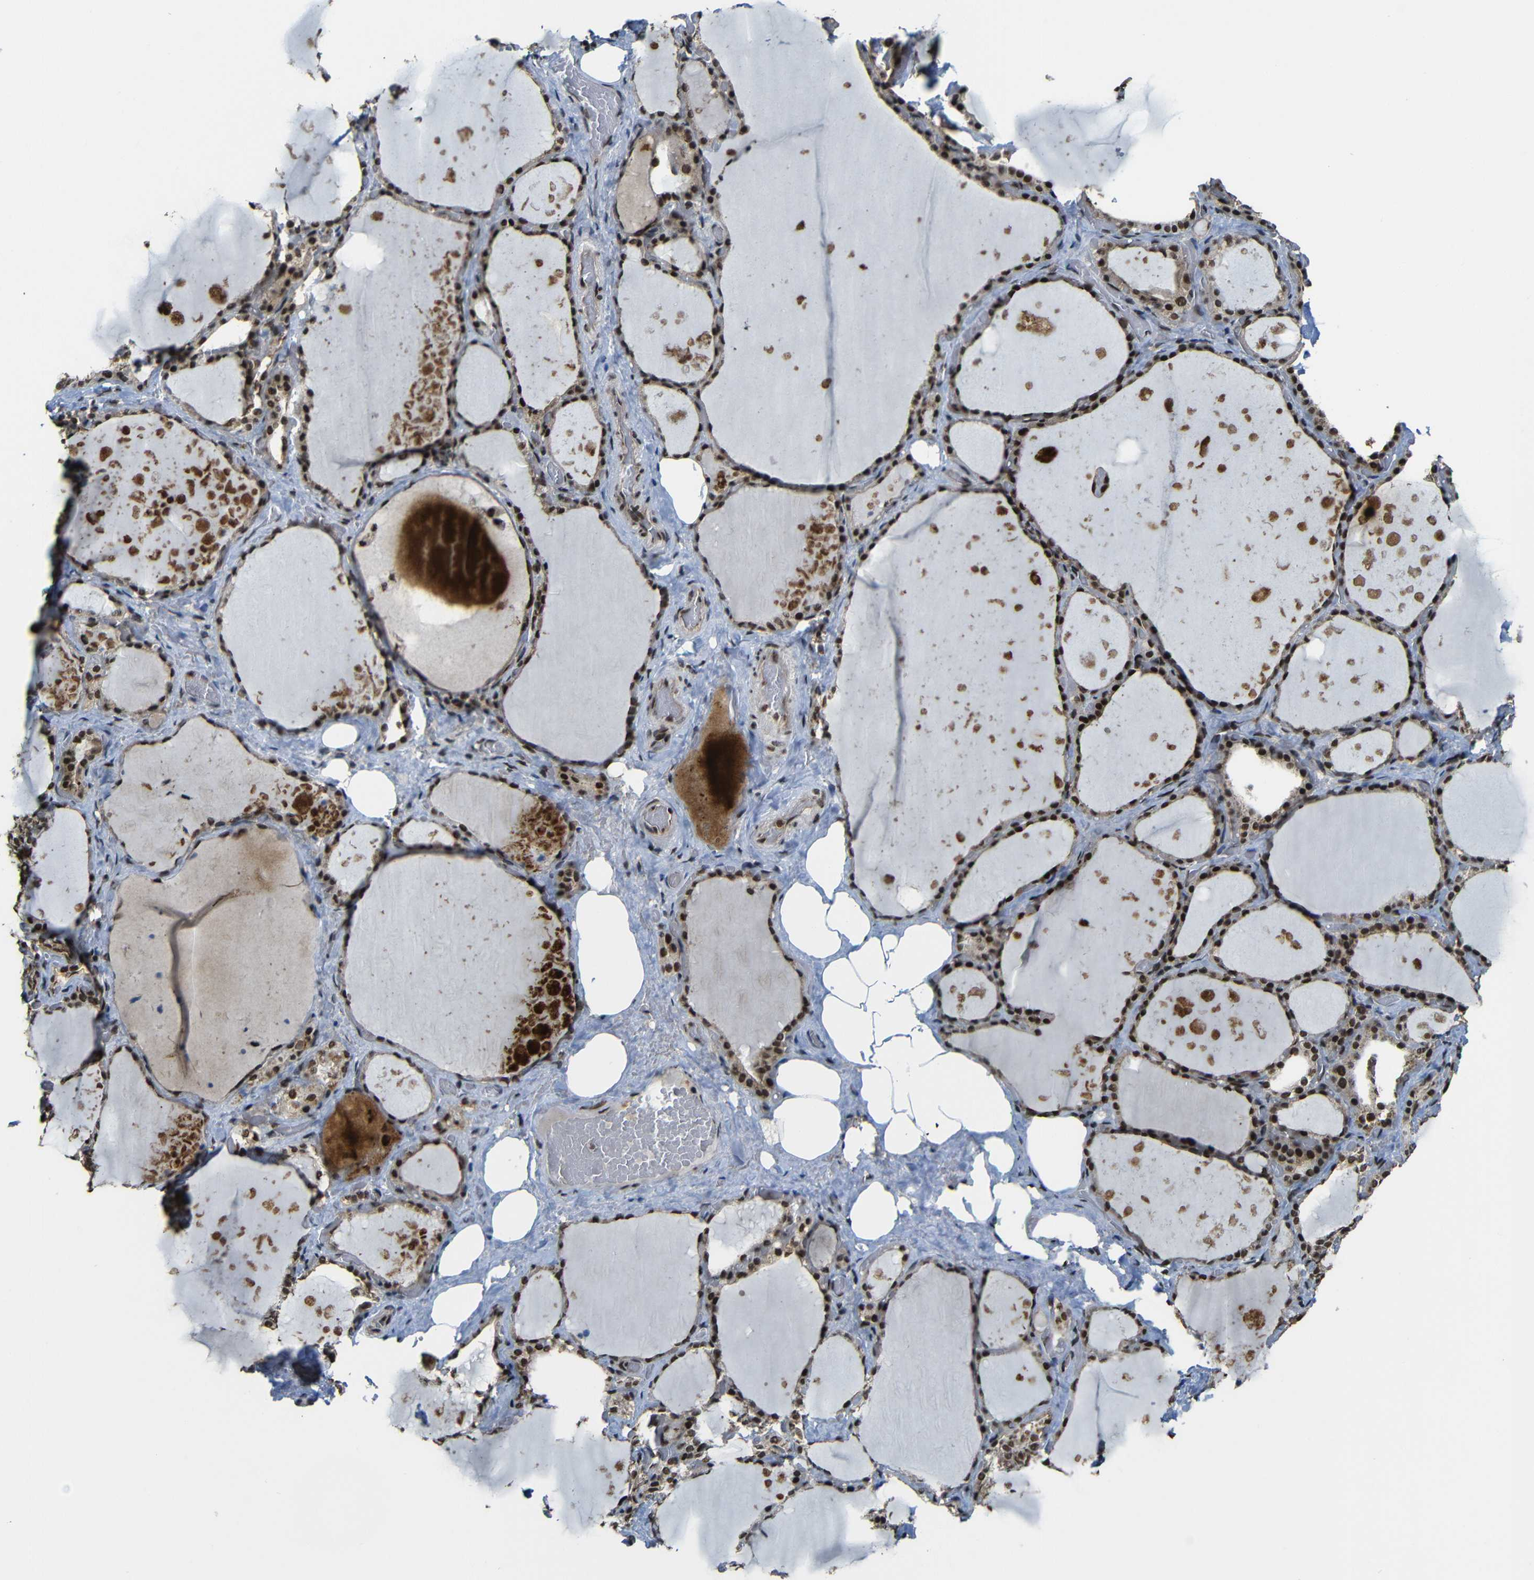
{"staining": {"intensity": "strong", "quantity": ">75%", "location": "cytoplasmic/membranous,nuclear"}, "tissue": "thyroid gland", "cell_type": "Glandular cells", "image_type": "normal", "snomed": [{"axis": "morphology", "description": "Normal tissue, NOS"}, {"axis": "topography", "description": "Thyroid gland"}], "caption": "Thyroid gland stained for a protein (brown) demonstrates strong cytoplasmic/membranous,nuclear positive expression in approximately >75% of glandular cells.", "gene": "TCF7L2", "patient": {"sex": "male", "age": 61}}